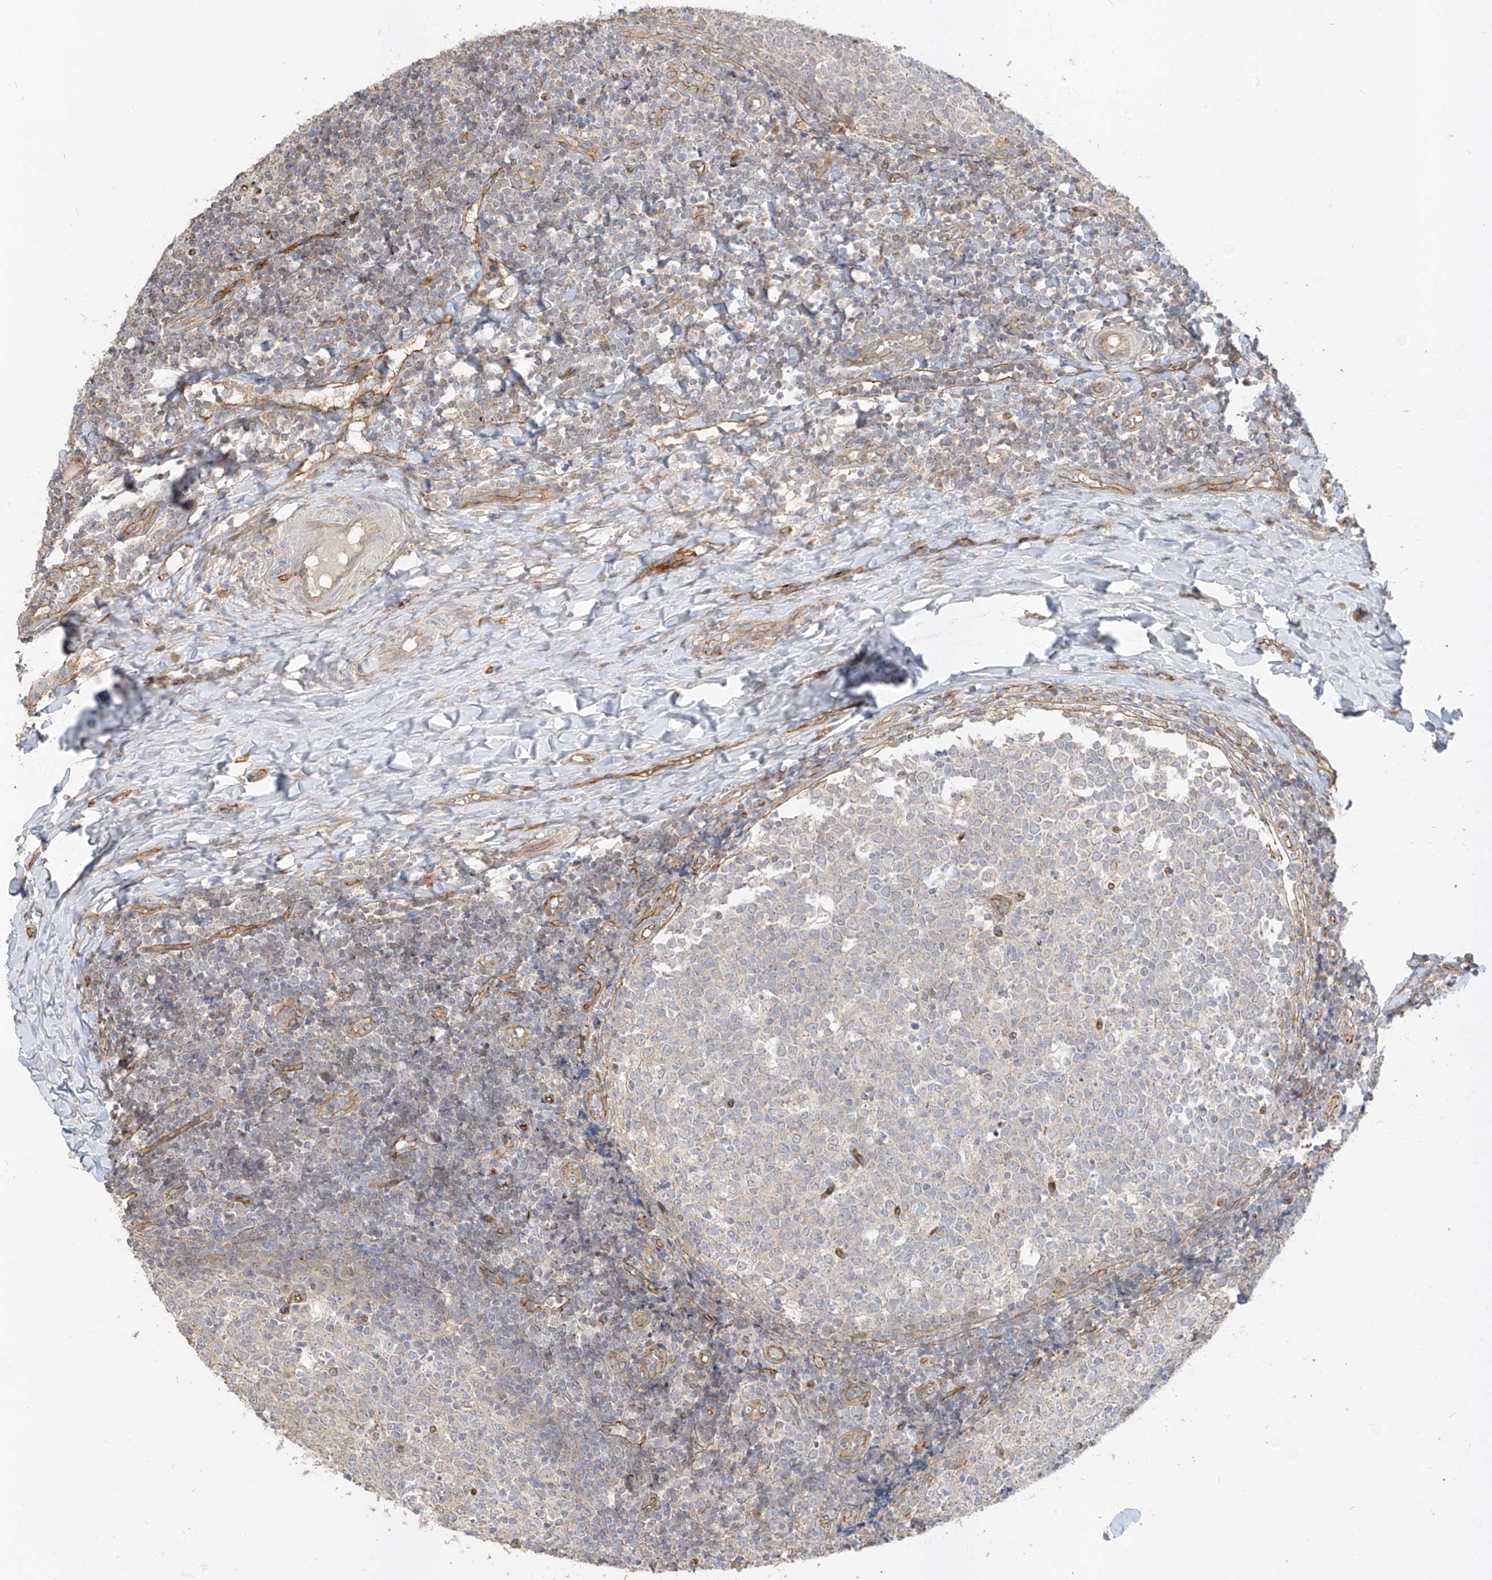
{"staining": {"intensity": "negative", "quantity": "none", "location": "none"}, "tissue": "tonsil", "cell_type": "Germinal center cells", "image_type": "normal", "snomed": [{"axis": "morphology", "description": "Normal tissue, NOS"}, {"axis": "topography", "description": "Tonsil"}], "caption": "Germinal center cells are negative for protein expression in normal human tonsil. The staining was performed using DAB (3,3'-diaminobenzidine) to visualize the protein expression in brown, while the nuclei were stained in blue with hematoxylin (Magnification: 20x).", "gene": "EPHX4", "patient": {"sex": "female", "age": 19}}